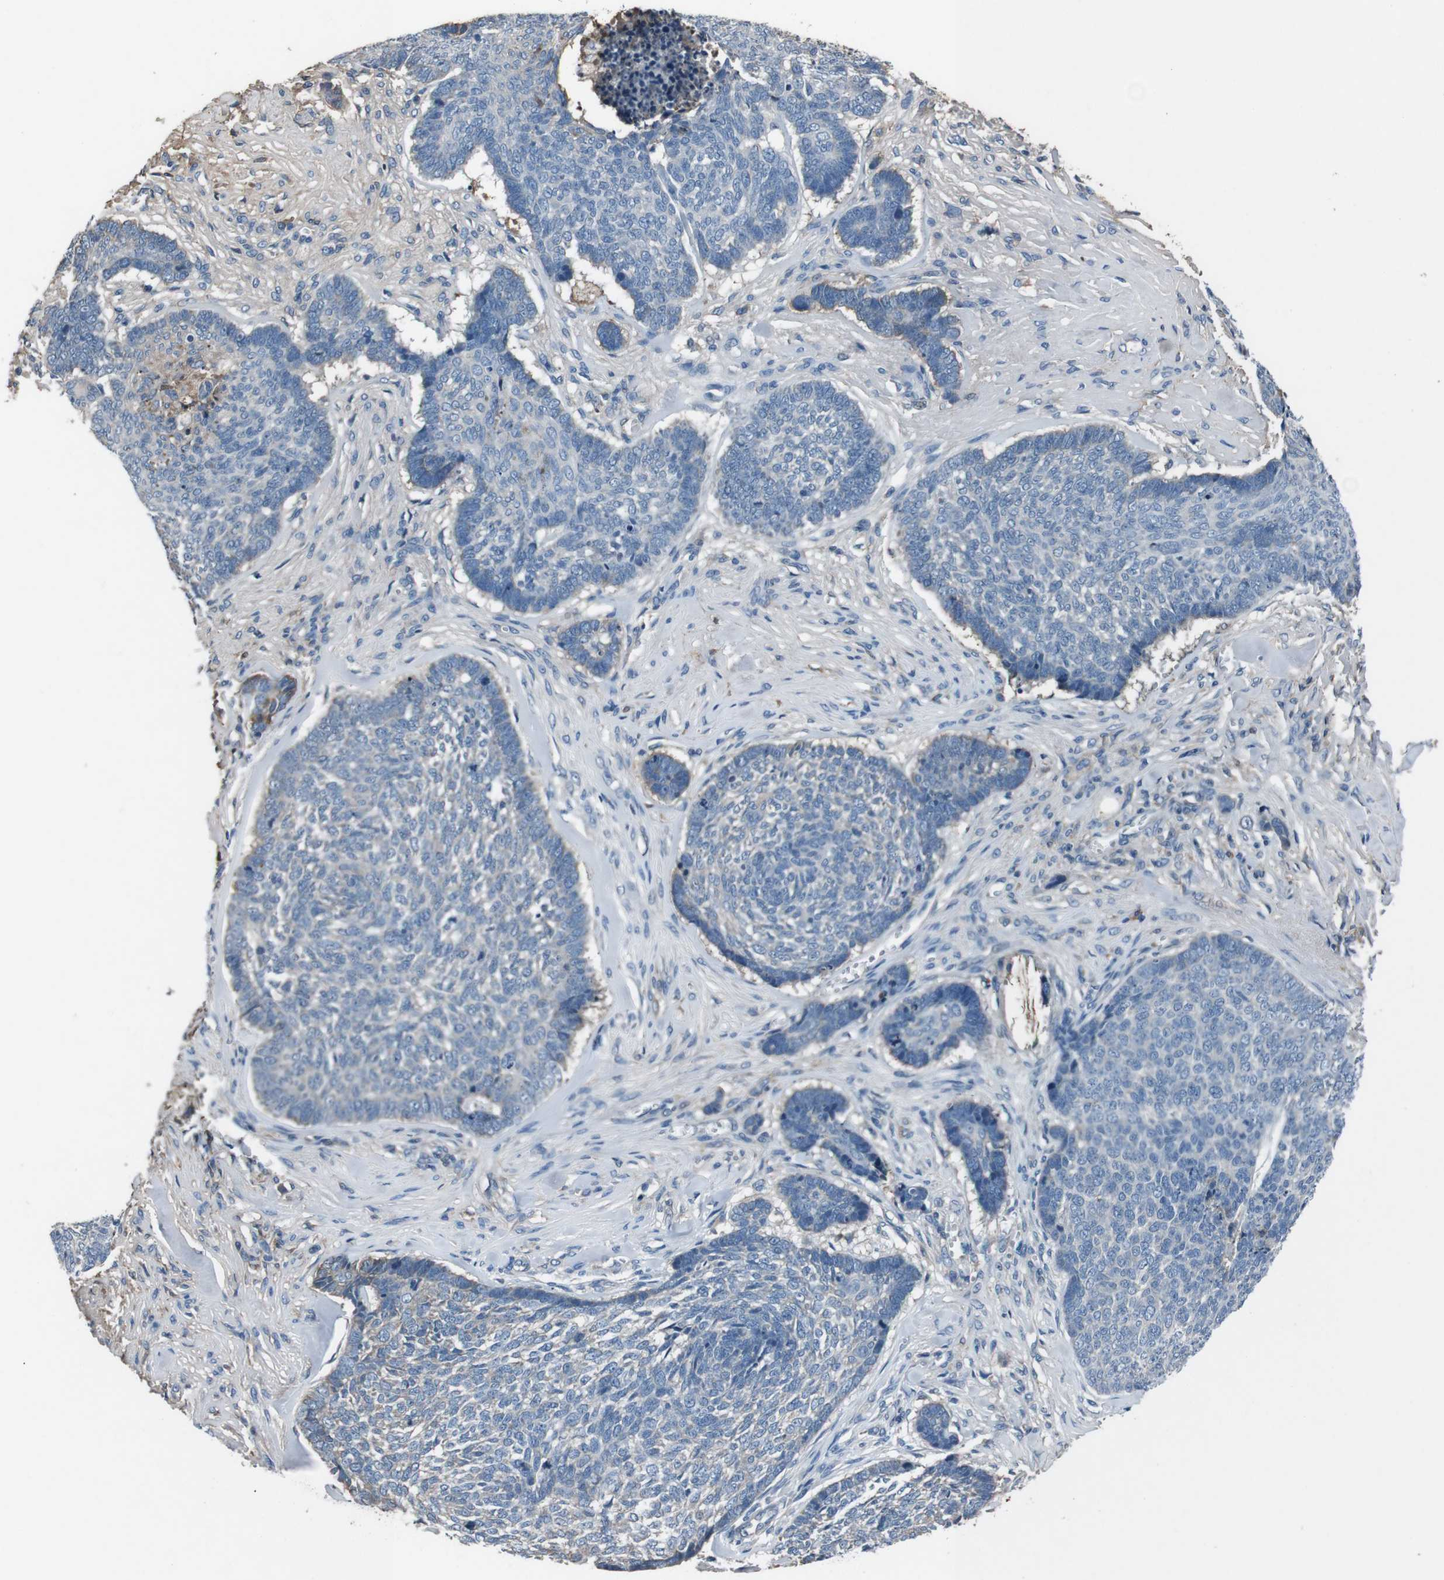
{"staining": {"intensity": "weak", "quantity": "<25%", "location": "cytoplasmic/membranous"}, "tissue": "skin cancer", "cell_type": "Tumor cells", "image_type": "cancer", "snomed": [{"axis": "morphology", "description": "Basal cell carcinoma"}, {"axis": "topography", "description": "Skin"}], "caption": "Tumor cells show no significant protein expression in skin cancer. (DAB (3,3'-diaminobenzidine) immunohistochemistry visualized using brightfield microscopy, high magnification).", "gene": "LEP", "patient": {"sex": "male", "age": 84}}